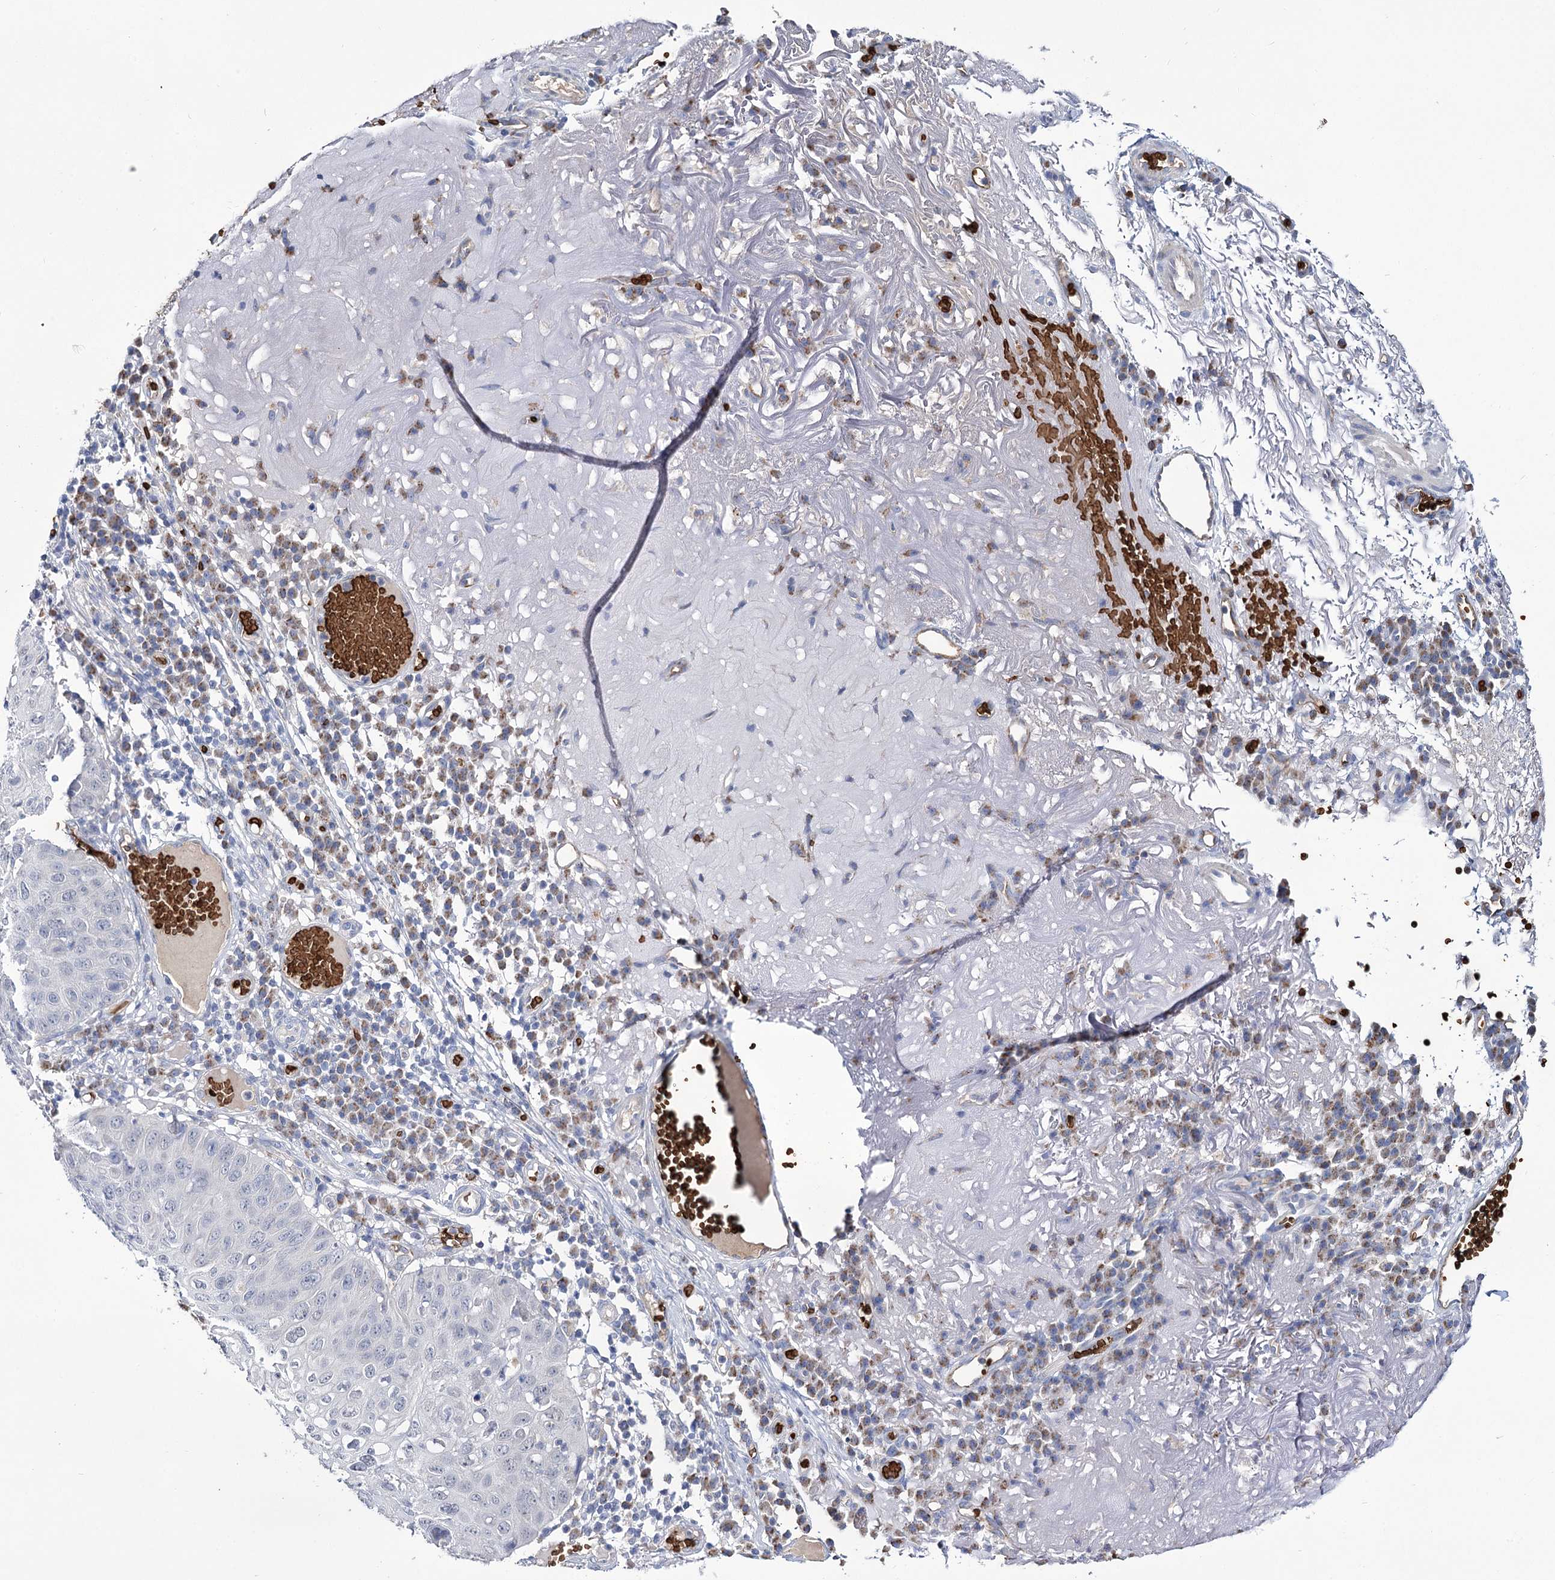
{"staining": {"intensity": "negative", "quantity": "none", "location": "none"}, "tissue": "skin cancer", "cell_type": "Tumor cells", "image_type": "cancer", "snomed": [{"axis": "morphology", "description": "Squamous cell carcinoma, NOS"}, {"axis": "topography", "description": "Skin"}], "caption": "Tumor cells show no significant staining in skin cancer.", "gene": "GBF1", "patient": {"sex": "female", "age": 90}}